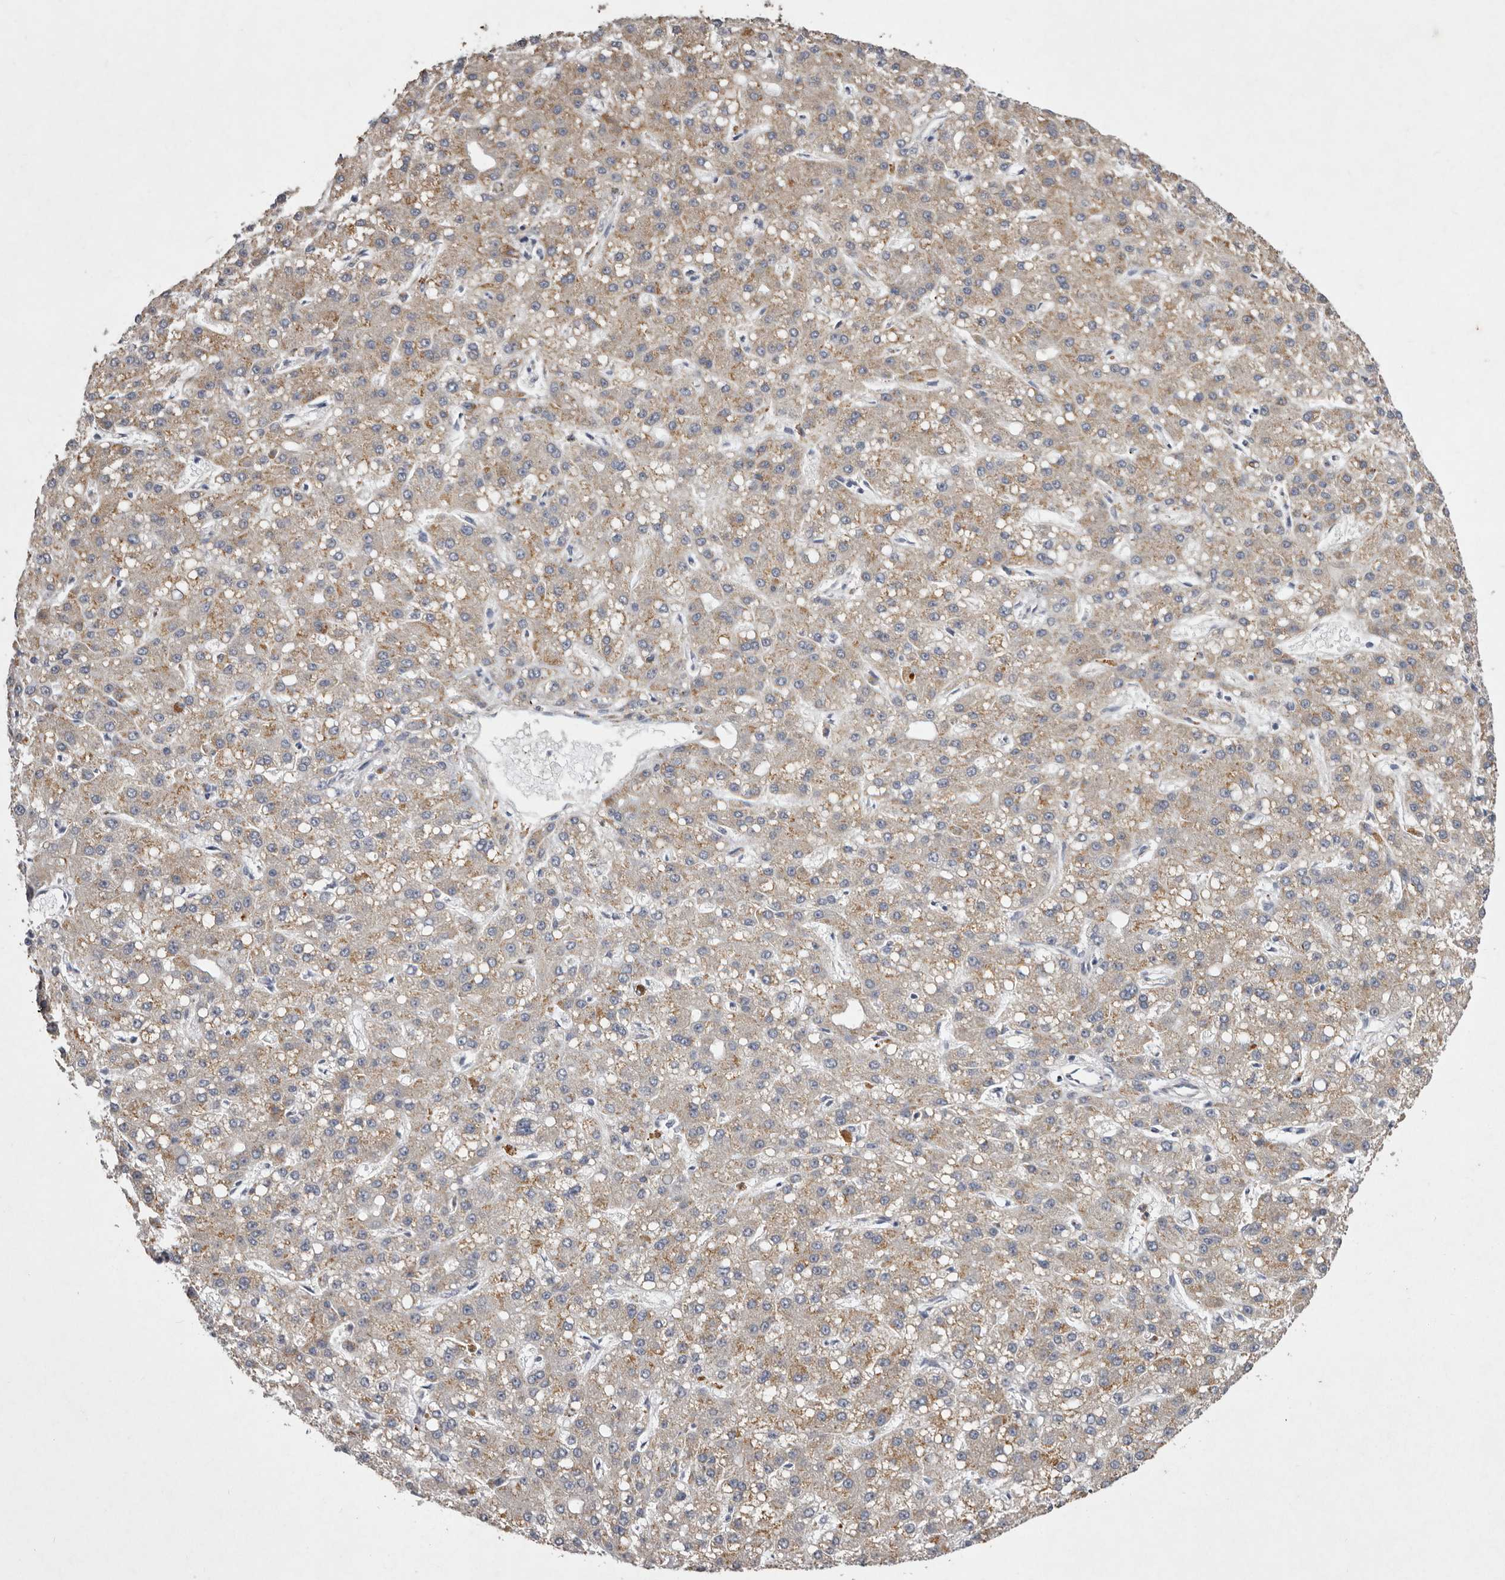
{"staining": {"intensity": "moderate", "quantity": ">75%", "location": "cytoplasmic/membranous"}, "tissue": "liver cancer", "cell_type": "Tumor cells", "image_type": "cancer", "snomed": [{"axis": "morphology", "description": "Carcinoma, Hepatocellular, NOS"}, {"axis": "topography", "description": "Liver"}], "caption": "DAB (3,3'-diaminobenzidine) immunohistochemical staining of human liver hepatocellular carcinoma shows moderate cytoplasmic/membranous protein expression in approximately >75% of tumor cells.", "gene": "NKAIN4", "patient": {"sex": "male", "age": 67}}